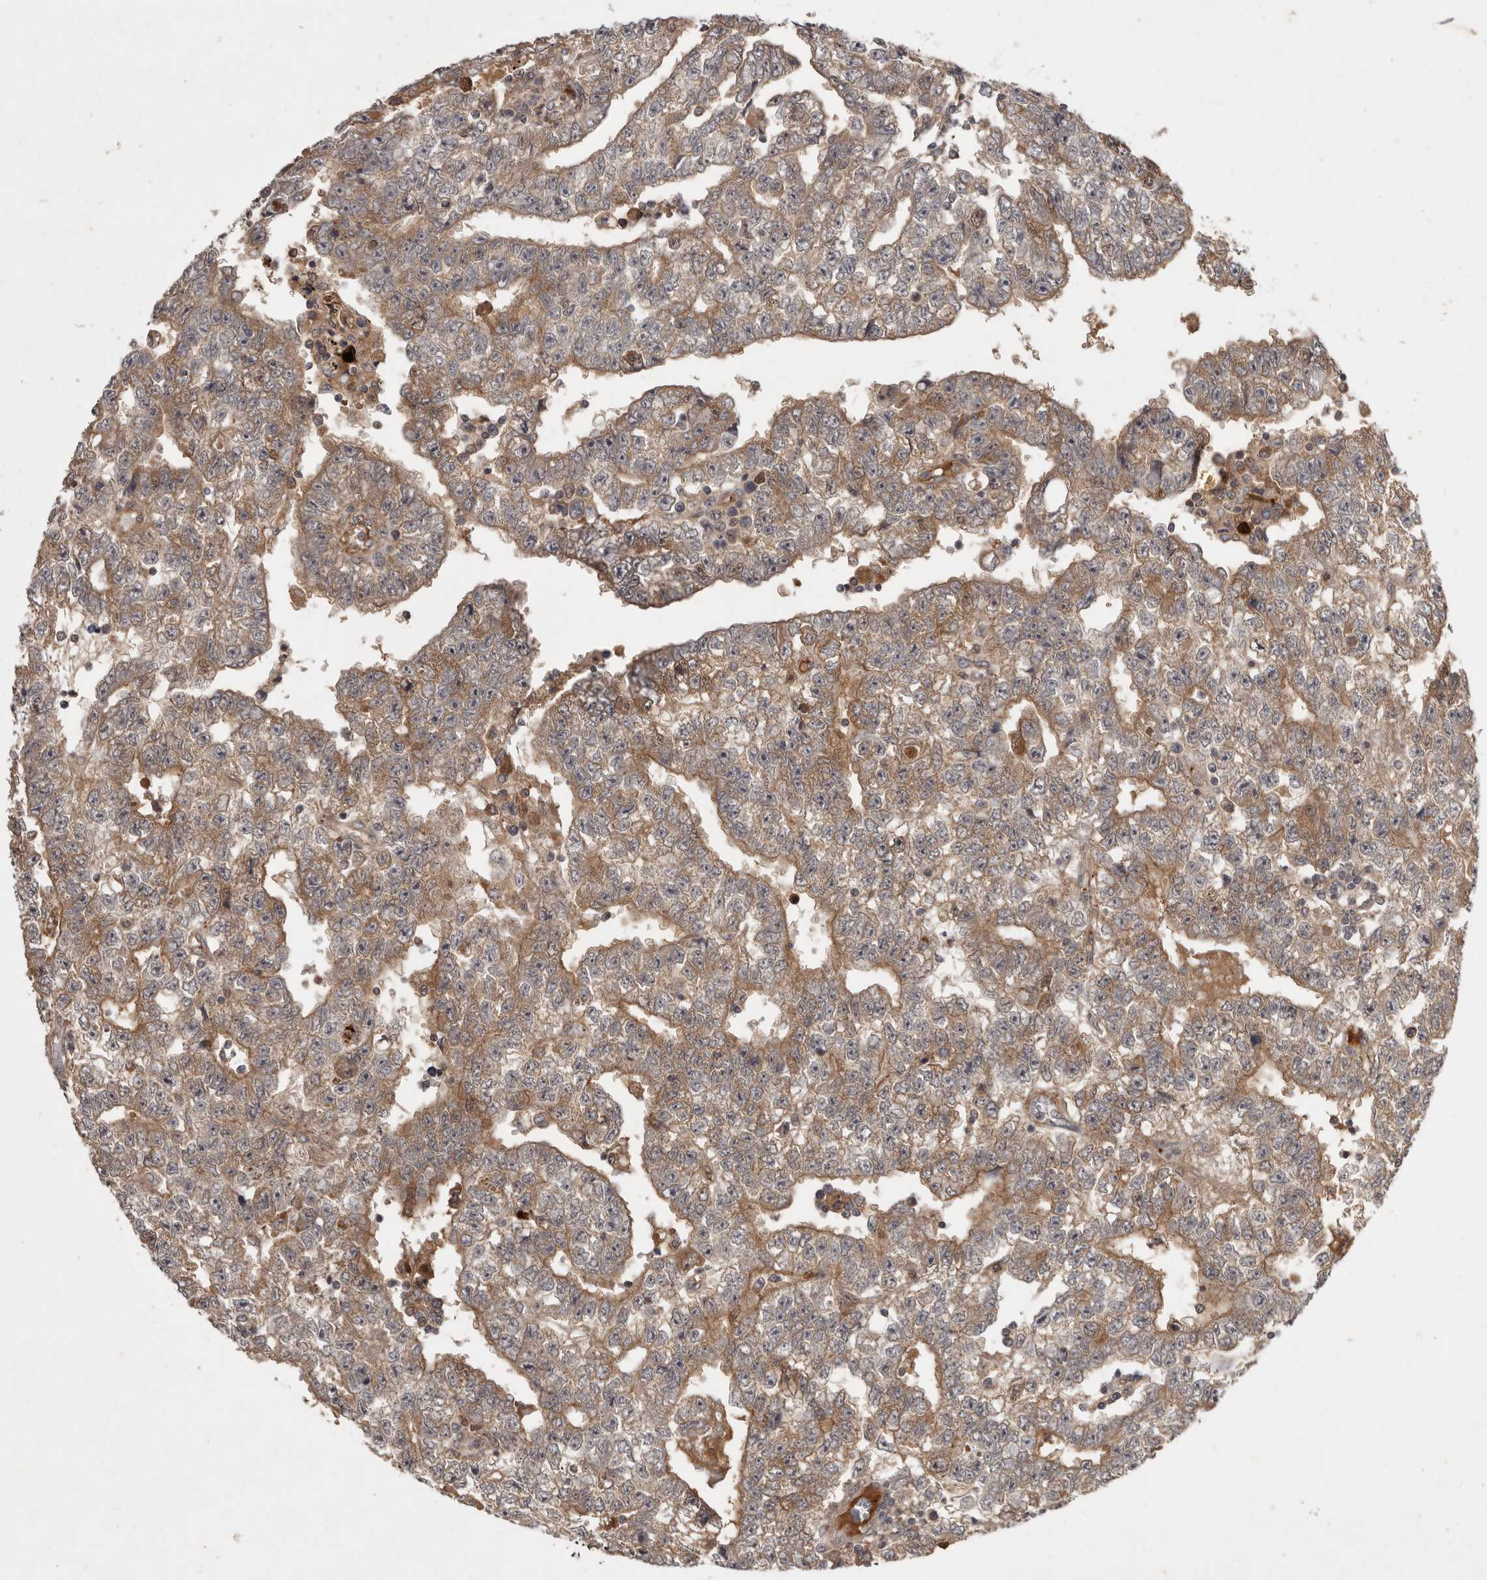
{"staining": {"intensity": "moderate", "quantity": ">75%", "location": "cytoplasmic/membranous"}, "tissue": "testis cancer", "cell_type": "Tumor cells", "image_type": "cancer", "snomed": [{"axis": "morphology", "description": "Carcinoma, Embryonal, NOS"}, {"axis": "topography", "description": "Testis"}], "caption": "Immunohistochemistry photomicrograph of neoplastic tissue: human testis cancer stained using immunohistochemistry (IHC) shows medium levels of moderate protein expression localized specifically in the cytoplasmic/membranous of tumor cells, appearing as a cytoplasmic/membranous brown color.", "gene": "DNAJC28", "patient": {"sex": "male", "age": 25}}